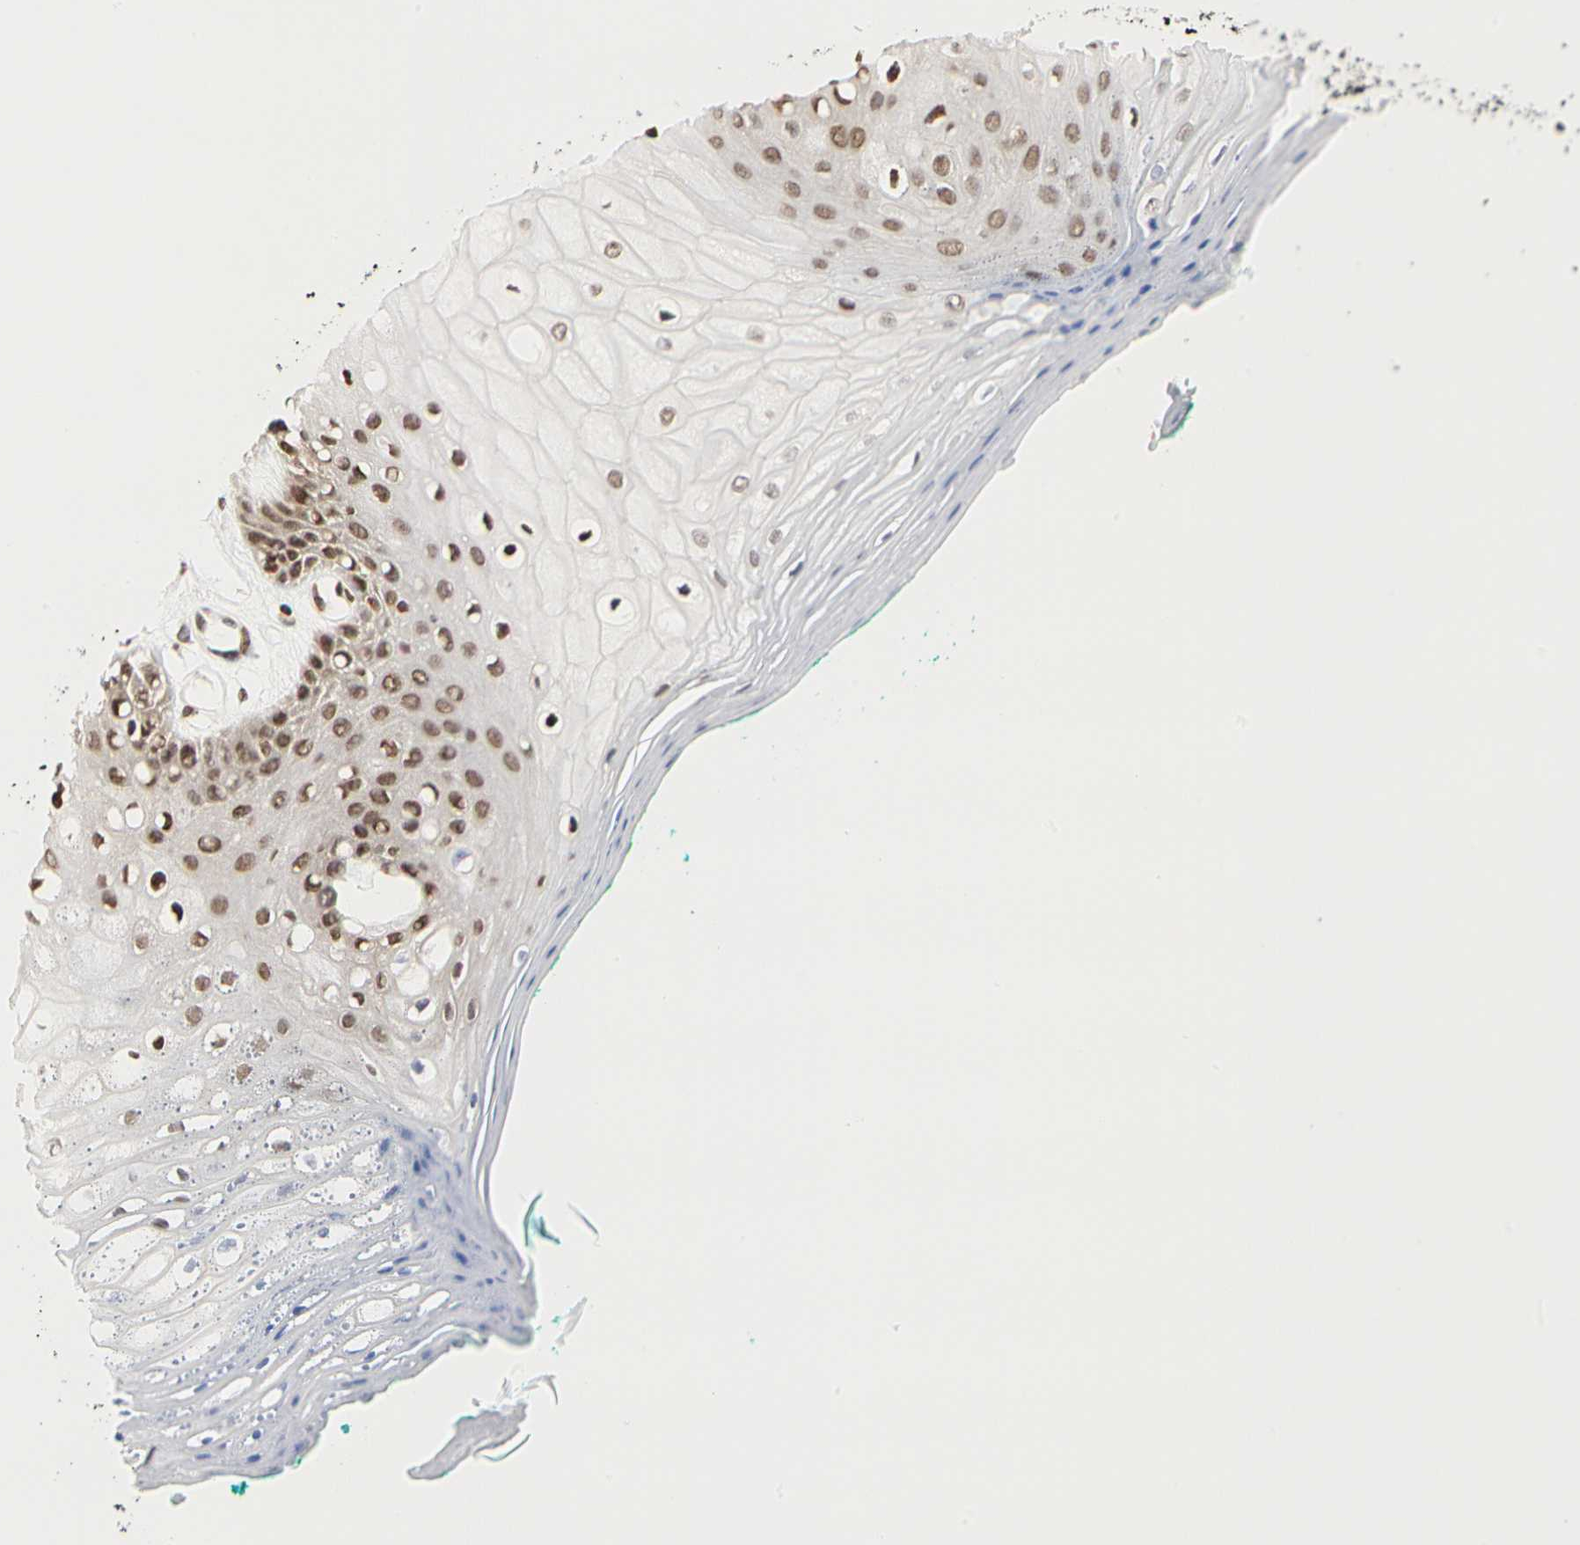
{"staining": {"intensity": "moderate", "quantity": ">75%", "location": "nuclear"}, "tissue": "oral mucosa", "cell_type": "Squamous epithelial cells", "image_type": "normal", "snomed": [{"axis": "morphology", "description": "Normal tissue, NOS"}, {"axis": "morphology", "description": "Squamous cell carcinoma, NOS"}, {"axis": "topography", "description": "Skeletal muscle"}, {"axis": "topography", "description": "Oral tissue"}, {"axis": "topography", "description": "Head-Neck"}], "caption": "Immunohistochemistry of normal human oral mucosa exhibits medium levels of moderate nuclear staining in about >75% of squamous epithelial cells.", "gene": "PRMT3", "patient": {"sex": "female", "age": 84}}